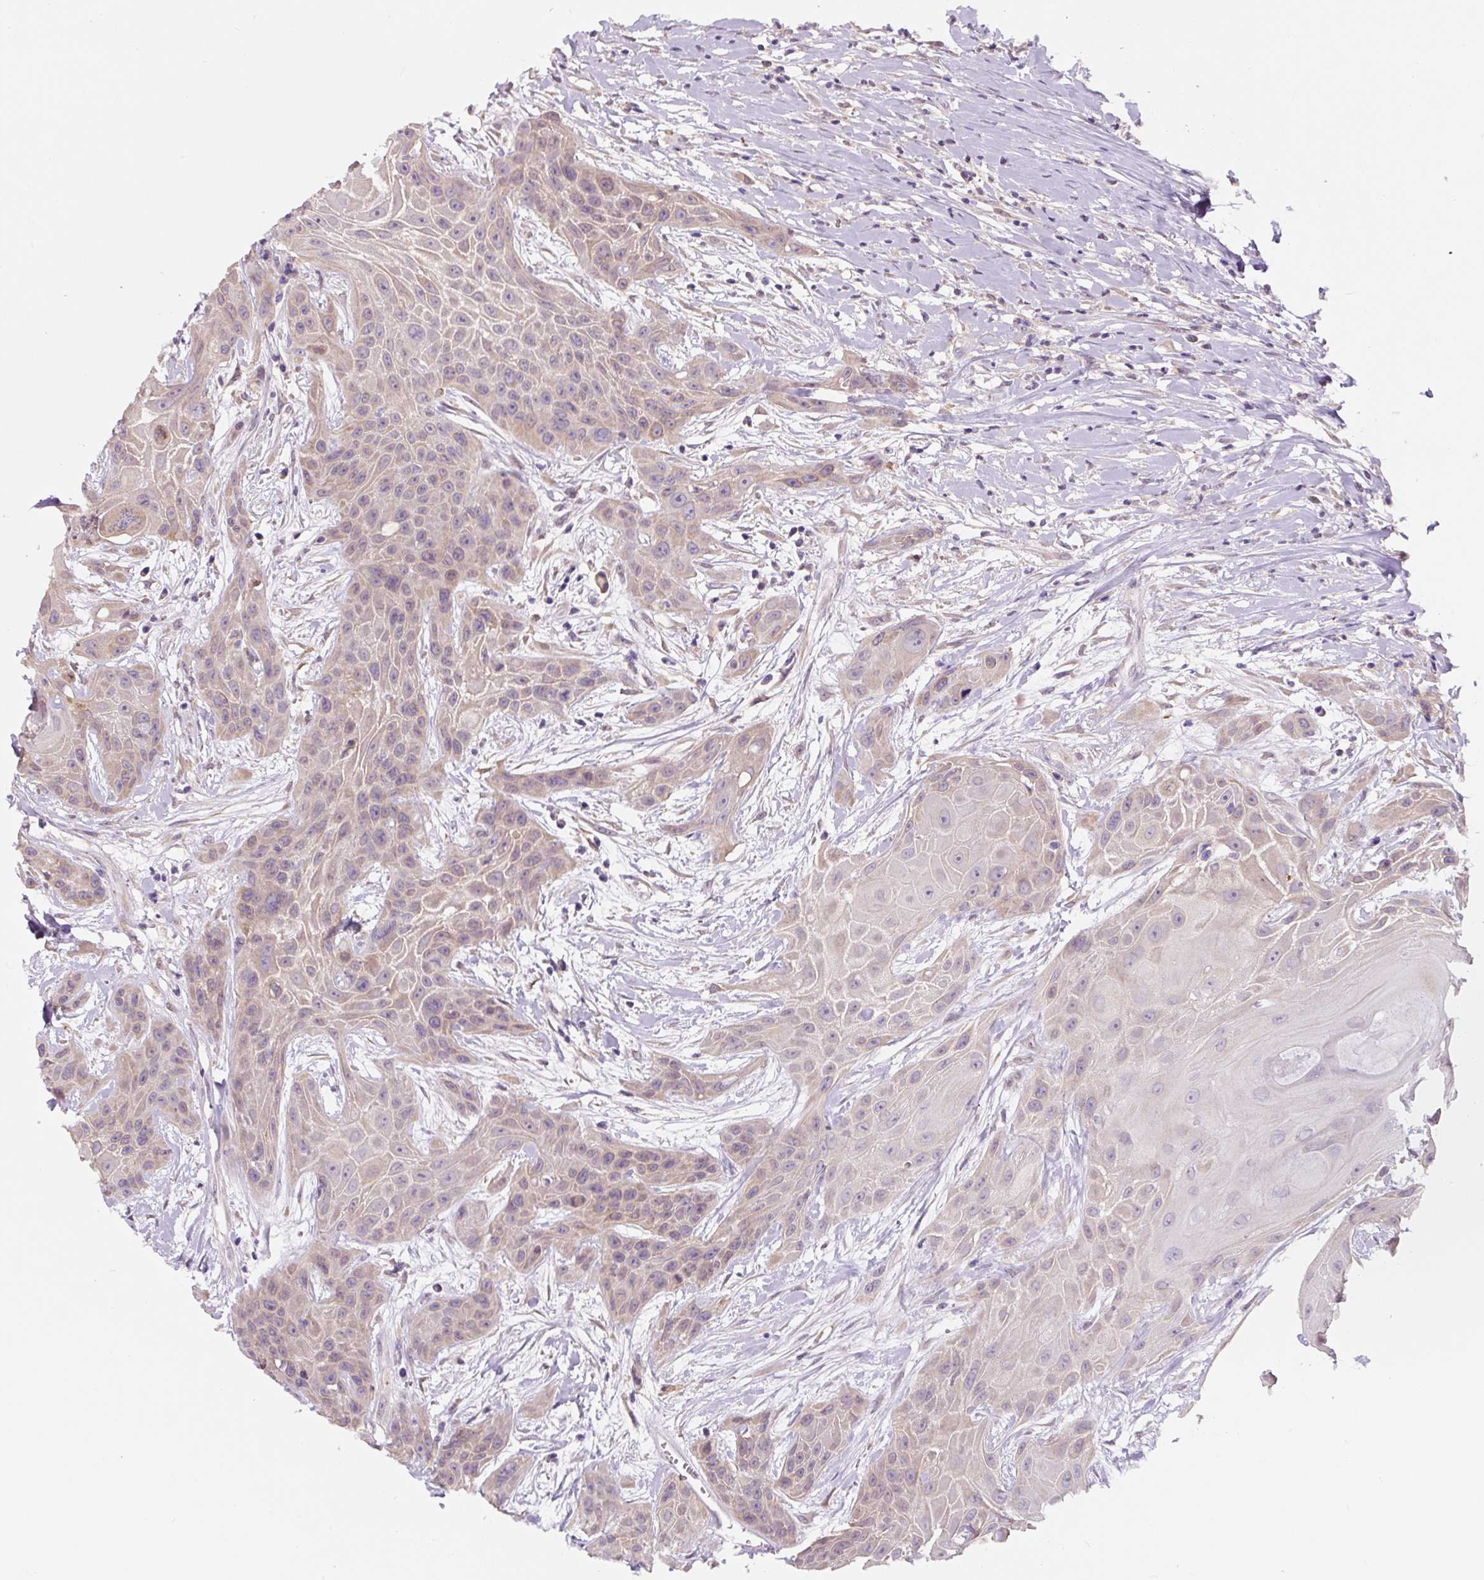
{"staining": {"intensity": "weak", "quantity": "<25%", "location": "cytoplasmic/membranous"}, "tissue": "head and neck cancer", "cell_type": "Tumor cells", "image_type": "cancer", "snomed": [{"axis": "morphology", "description": "Squamous cell carcinoma, NOS"}, {"axis": "topography", "description": "Head-Neck"}], "caption": "This is an immunohistochemistry histopathology image of head and neck cancer (squamous cell carcinoma). There is no positivity in tumor cells.", "gene": "ASRGL1", "patient": {"sex": "female", "age": 73}}